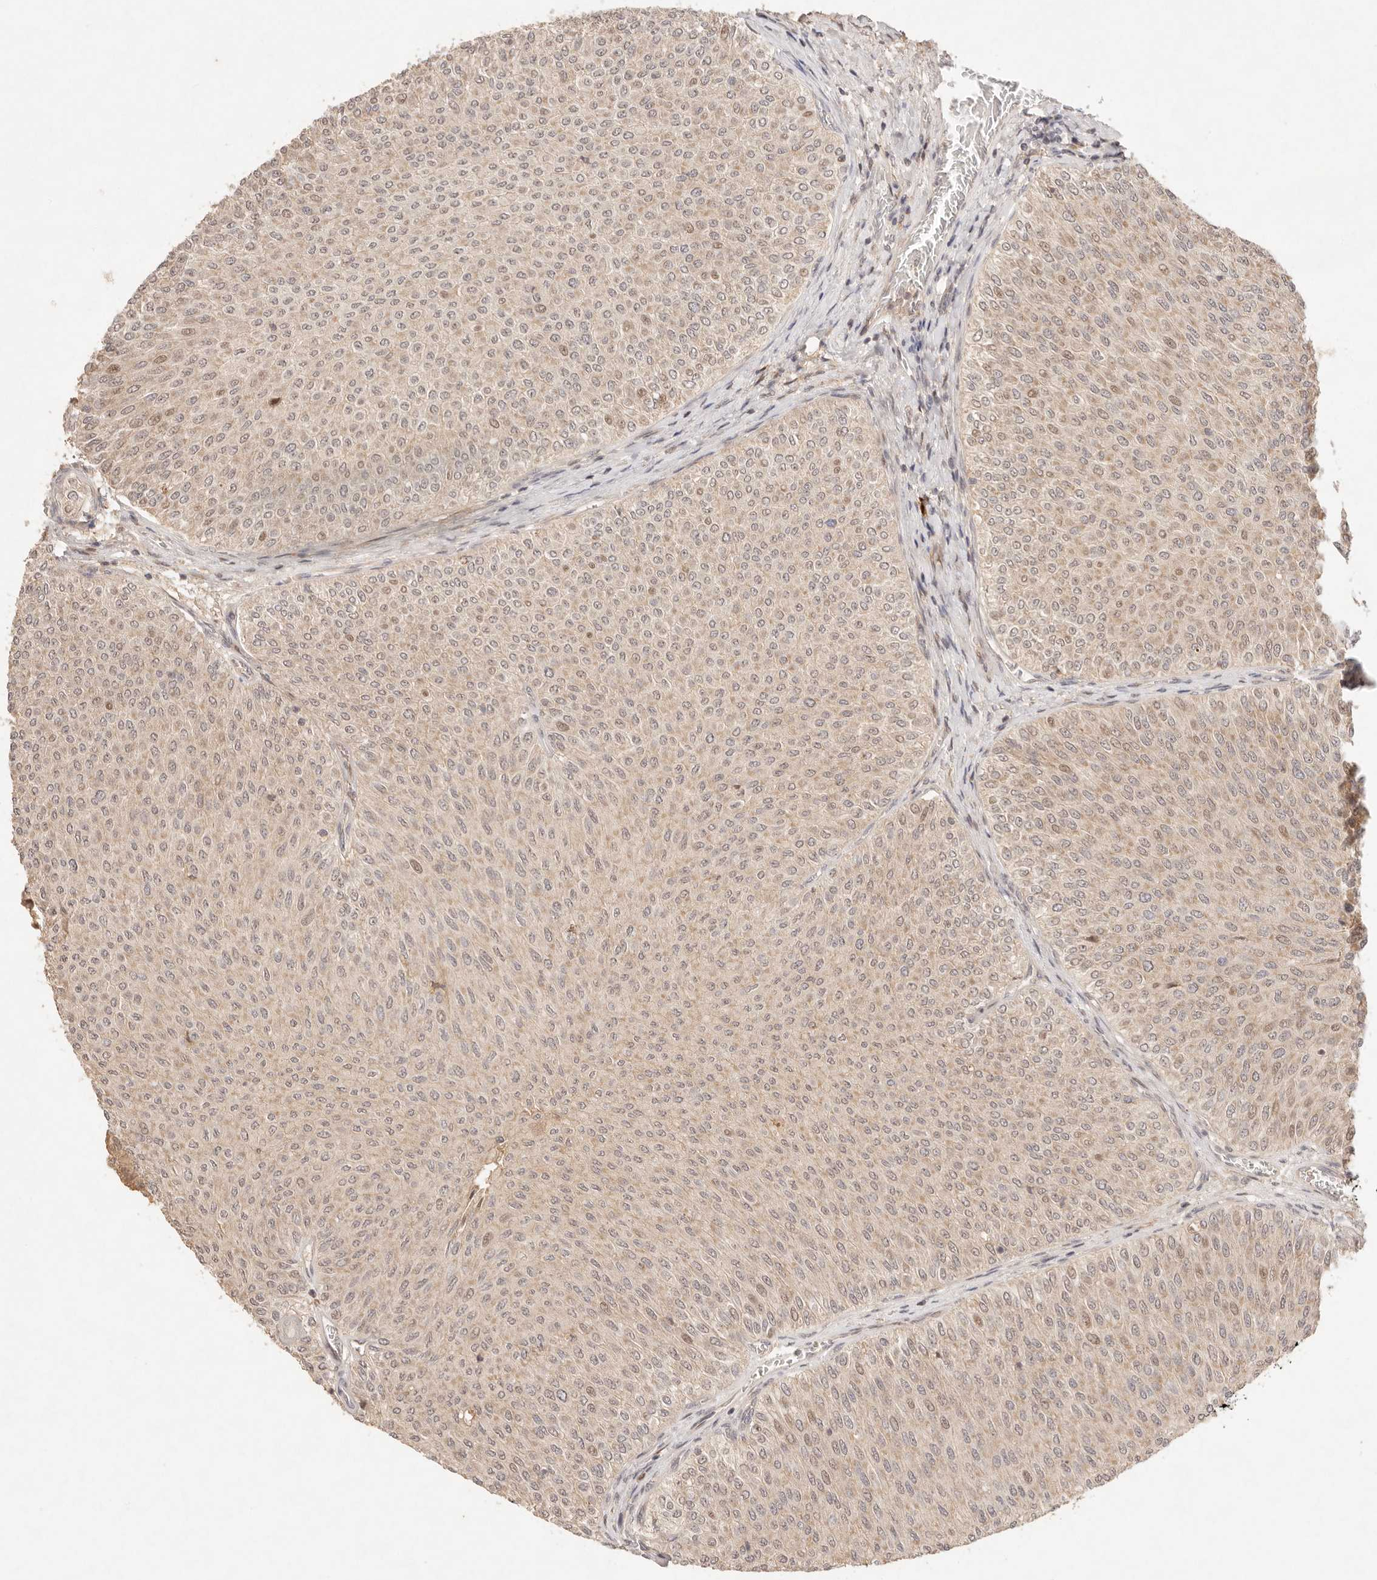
{"staining": {"intensity": "weak", "quantity": ">75%", "location": "cytoplasmic/membranous,nuclear"}, "tissue": "urothelial cancer", "cell_type": "Tumor cells", "image_type": "cancer", "snomed": [{"axis": "morphology", "description": "Urothelial carcinoma, Low grade"}, {"axis": "topography", "description": "Urinary bladder"}], "caption": "Immunohistochemistry (IHC) (DAB) staining of urothelial cancer reveals weak cytoplasmic/membranous and nuclear protein expression in approximately >75% of tumor cells.", "gene": "PHLDA3", "patient": {"sex": "male", "age": 78}}